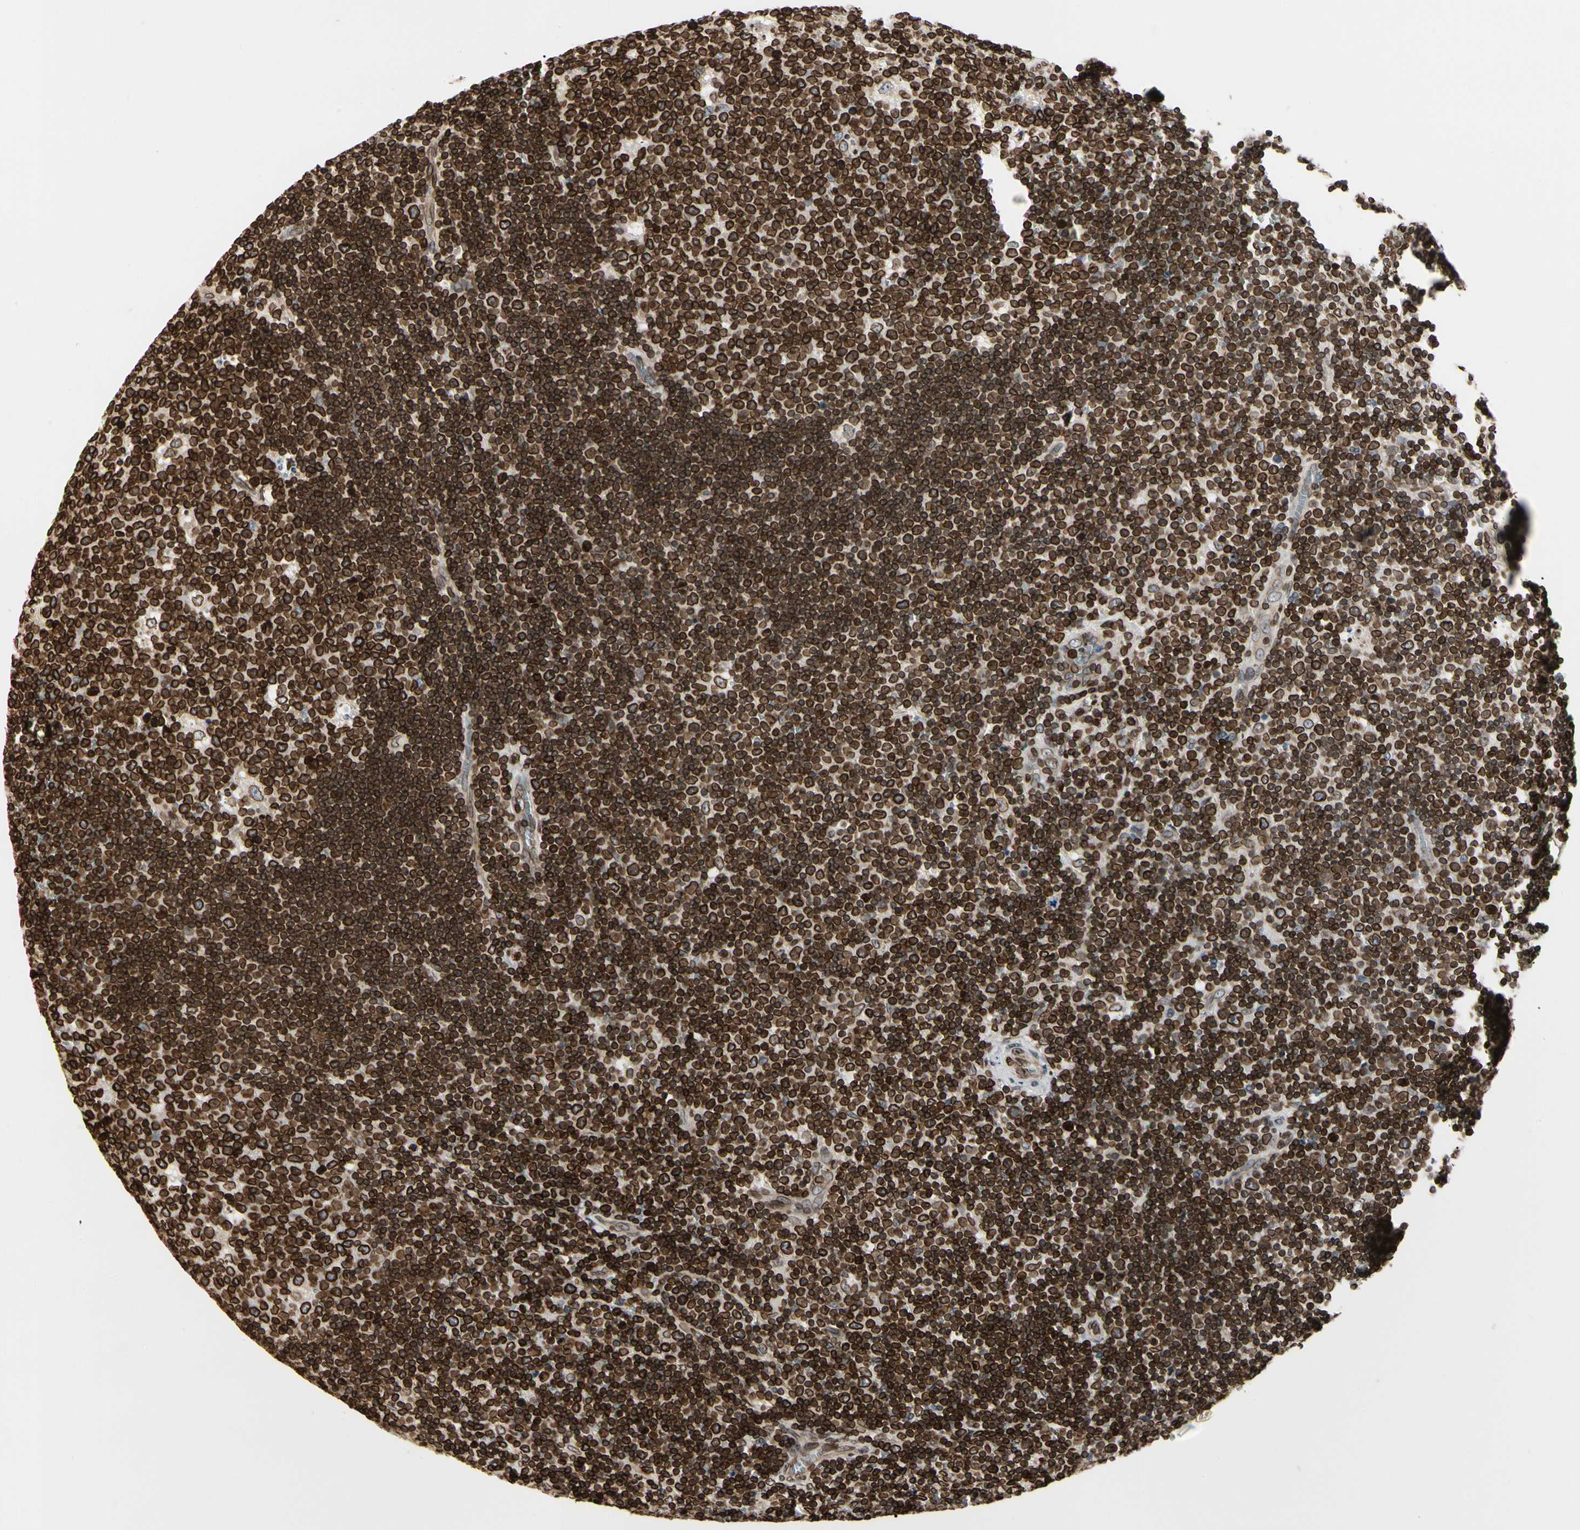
{"staining": {"intensity": "strong", "quantity": ">75%", "location": "cytoplasmic/membranous,nuclear"}, "tissue": "lymph node", "cell_type": "Germinal center cells", "image_type": "normal", "snomed": [{"axis": "morphology", "description": "Normal tissue, NOS"}, {"axis": "topography", "description": "Lymph node"}, {"axis": "topography", "description": "Salivary gland"}], "caption": "Lymph node stained for a protein demonstrates strong cytoplasmic/membranous,nuclear positivity in germinal center cells. The protein is shown in brown color, while the nuclei are stained blue.", "gene": "TMPO", "patient": {"sex": "male", "age": 8}}